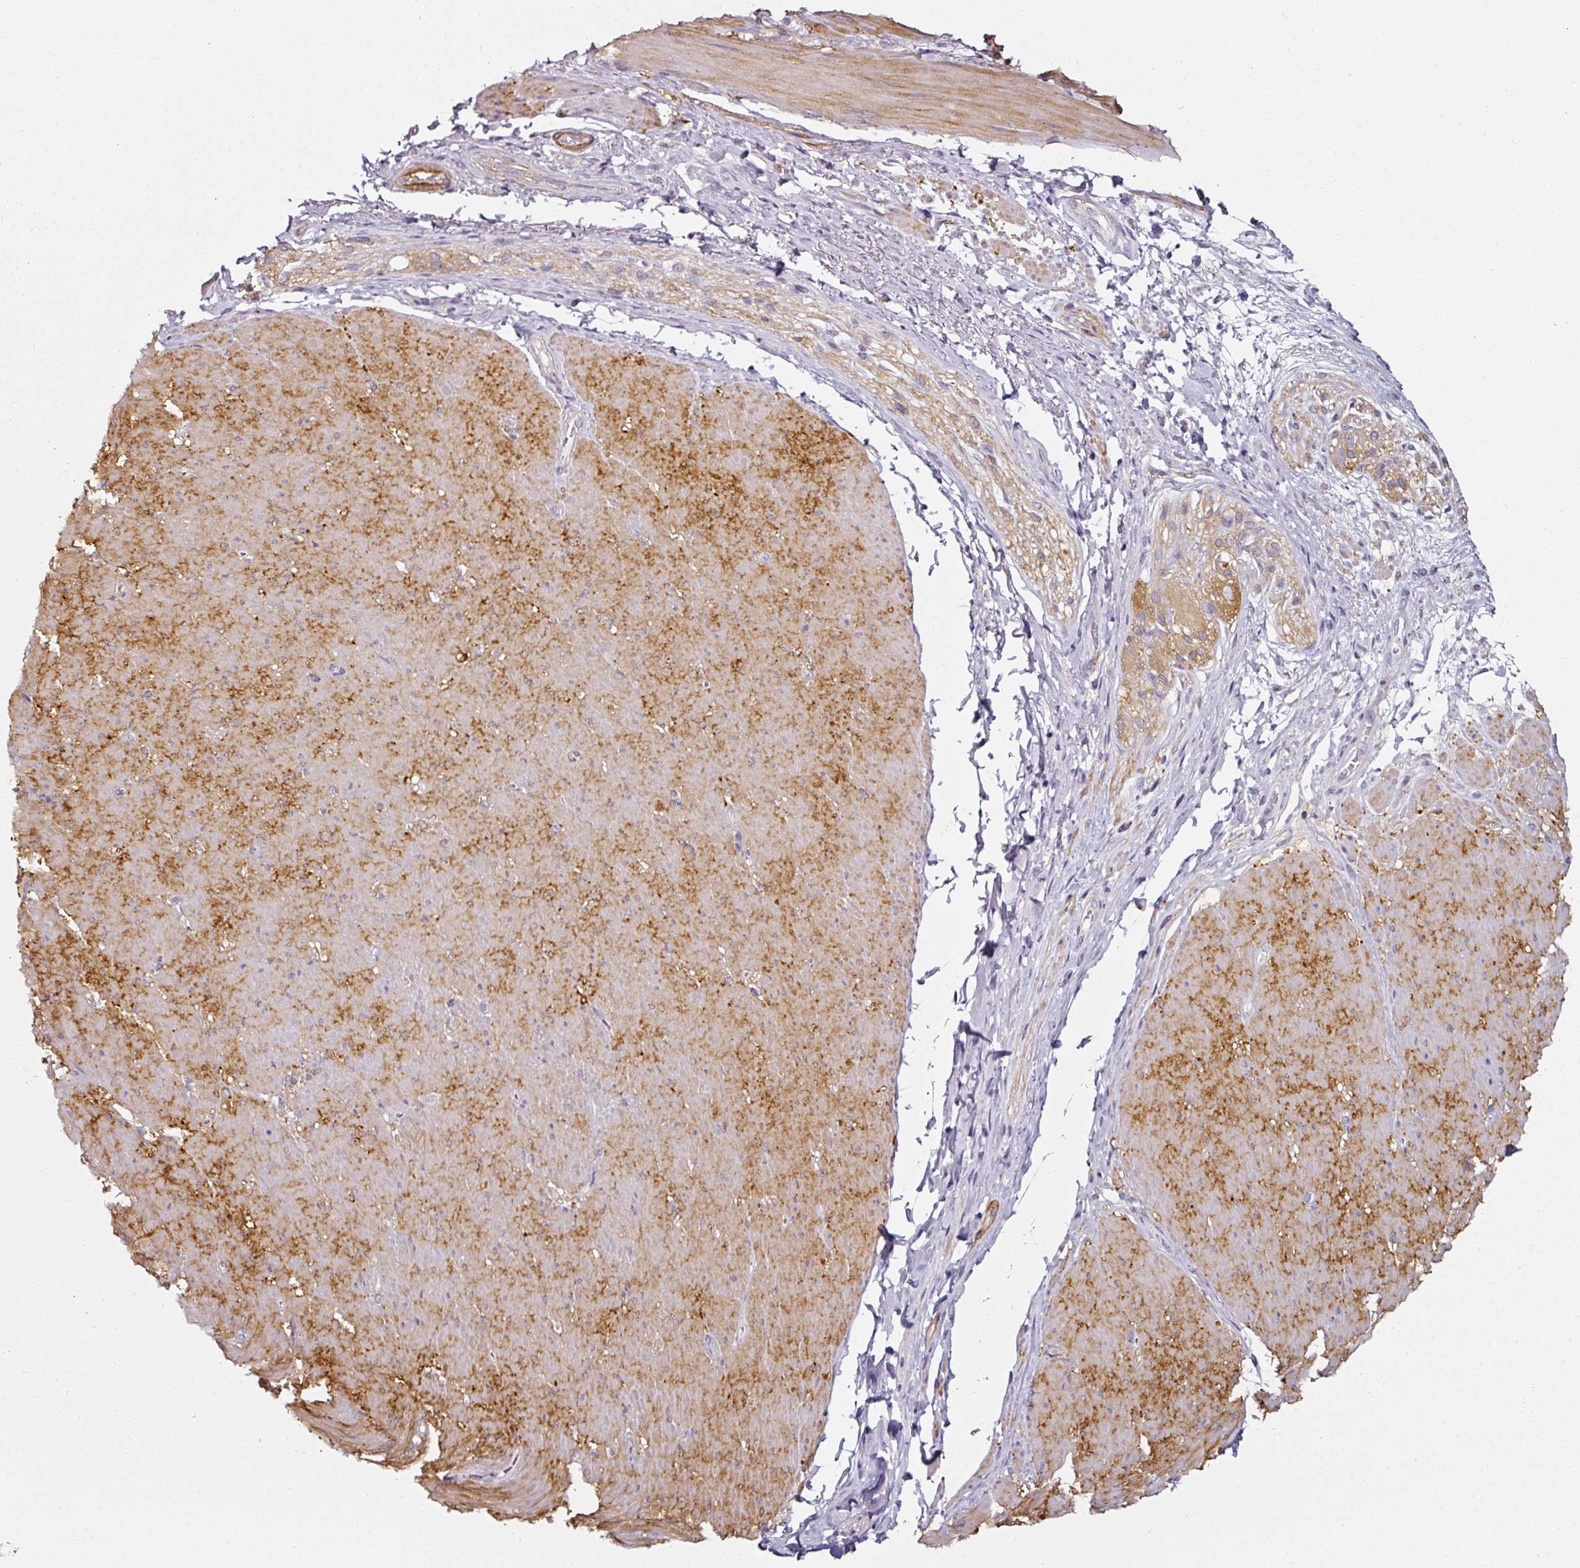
{"staining": {"intensity": "moderate", "quantity": "25%-75%", "location": "cytoplasmic/membranous"}, "tissue": "smooth muscle", "cell_type": "Smooth muscle cells", "image_type": "normal", "snomed": [{"axis": "morphology", "description": "Normal tissue, NOS"}, {"axis": "topography", "description": "Smooth muscle"}, {"axis": "topography", "description": "Rectum"}], "caption": "Immunohistochemistry (IHC) image of normal smooth muscle: smooth muscle stained using immunohistochemistry (IHC) displays medium levels of moderate protein expression localized specifically in the cytoplasmic/membranous of smooth muscle cells, appearing as a cytoplasmic/membranous brown color.", "gene": "CAP2", "patient": {"sex": "male", "age": 53}}